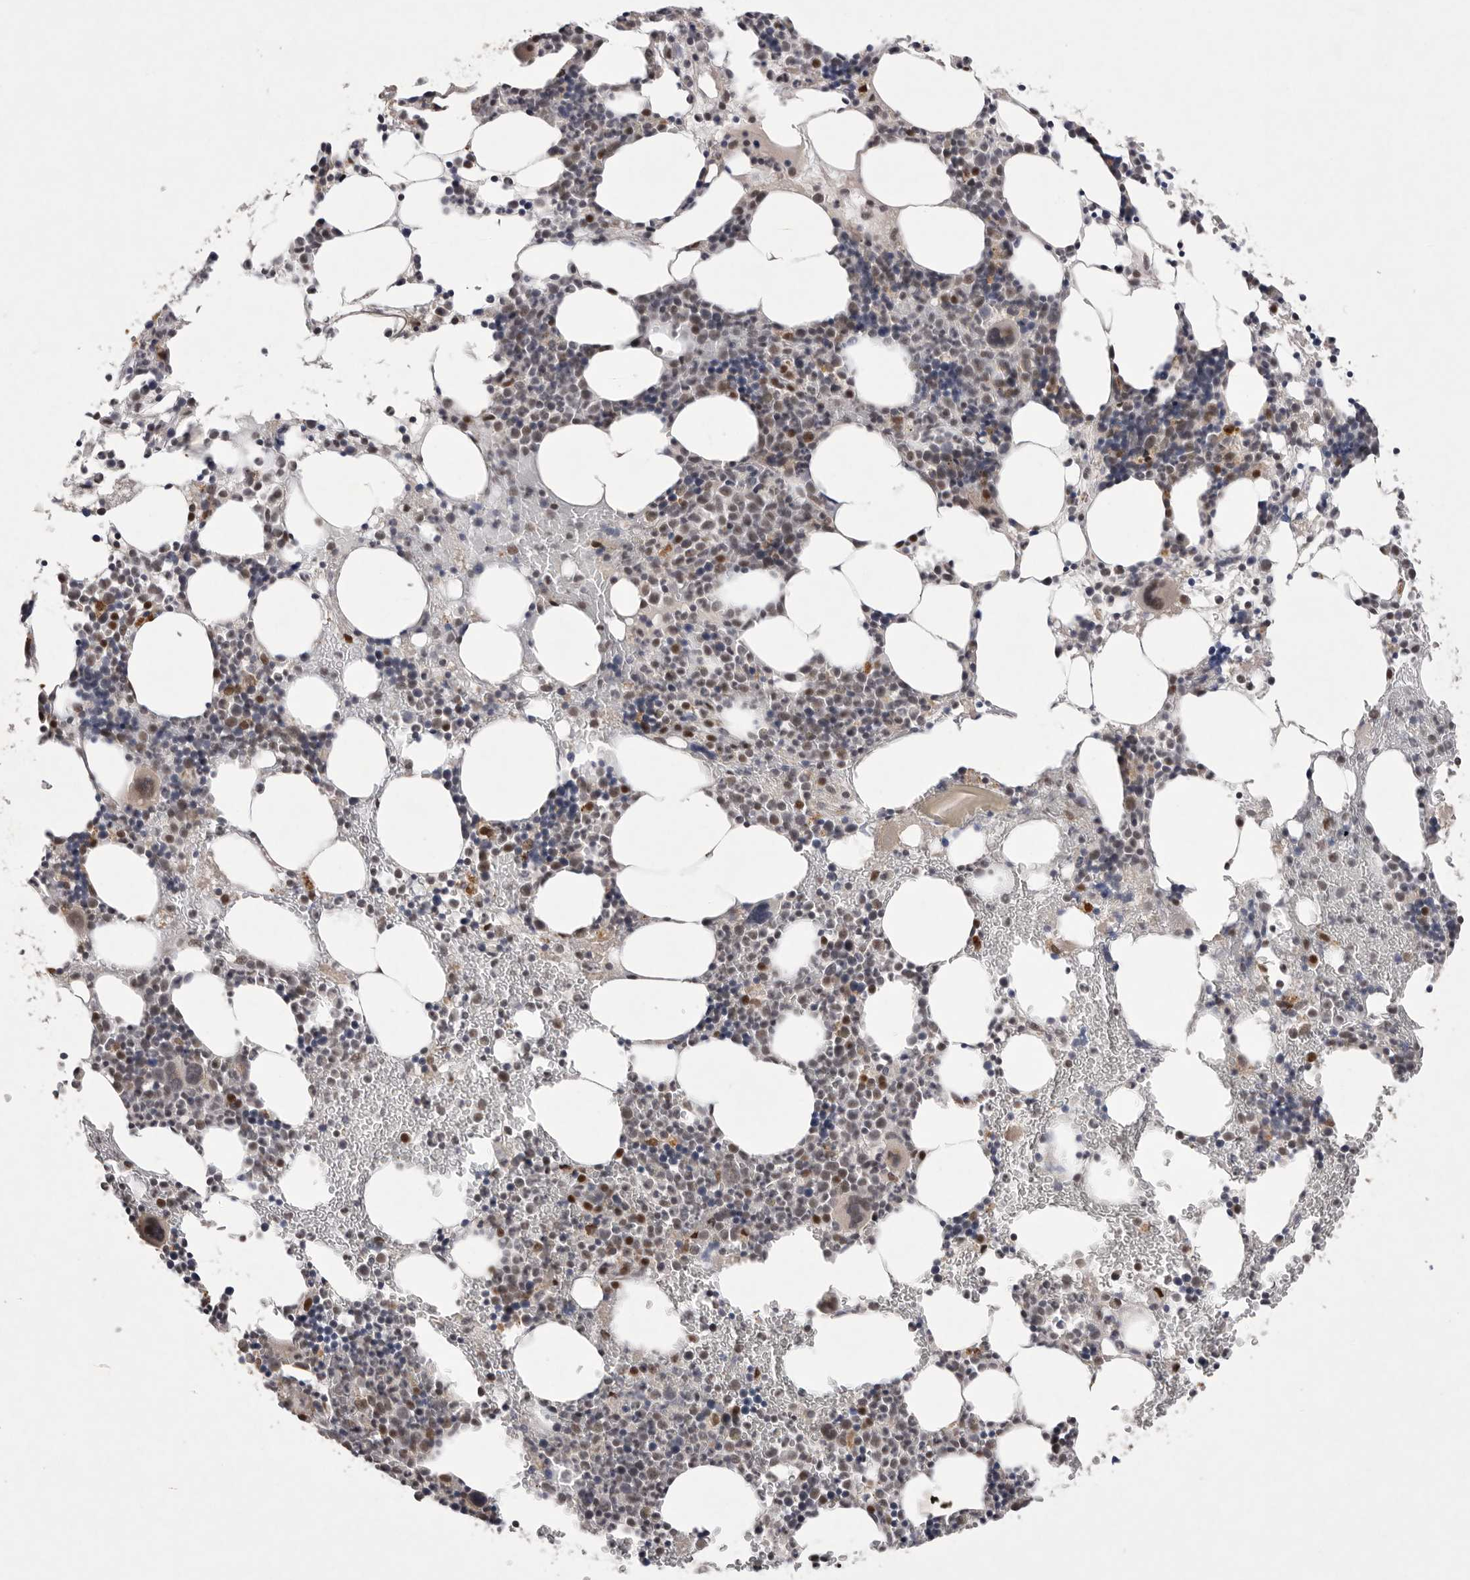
{"staining": {"intensity": "moderate", "quantity": "25%-75%", "location": "nuclear"}, "tissue": "bone marrow", "cell_type": "Hematopoietic cells", "image_type": "normal", "snomed": [{"axis": "morphology", "description": "Normal tissue, NOS"}, {"axis": "morphology", "description": "Inflammation, NOS"}, {"axis": "topography", "description": "Bone marrow"}], "caption": "A brown stain highlights moderate nuclear positivity of a protein in hematopoietic cells of normal human bone marrow.", "gene": "HUS1", "patient": {"sex": "male", "age": 44}}